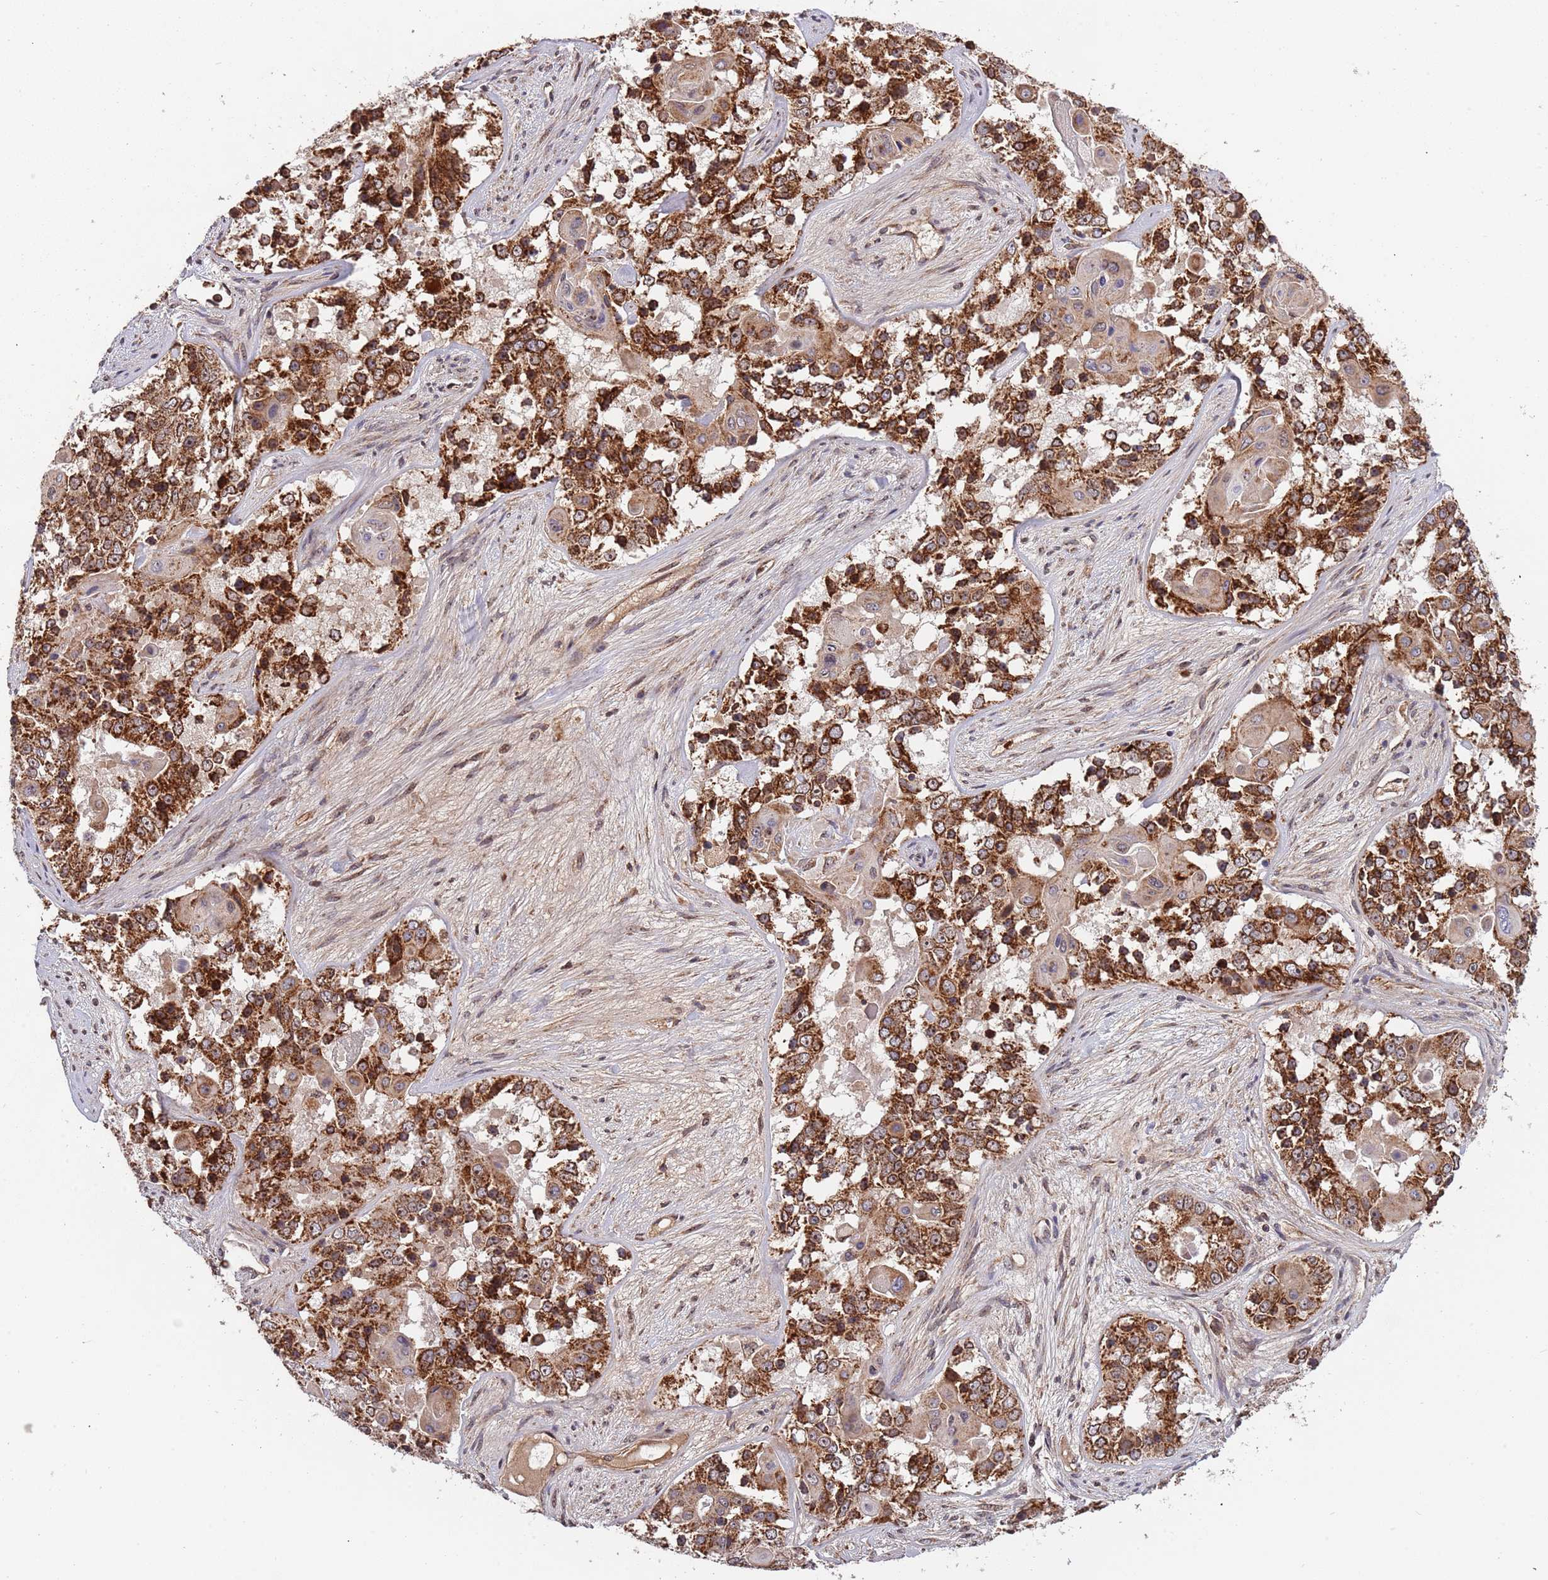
{"staining": {"intensity": "strong", "quantity": ">75%", "location": "cytoplasmic/membranous"}, "tissue": "ovarian cancer", "cell_type": "Tumor cells", "image_type": "cancer", "snomed": [{"axis": "morphology", "description": "Carcinoma, endometroid"}, {"axis": "topography", "description": "Ovary"}], "caption": "IHC micrograph of human ovarian endometroid carcinoma stained for a protein (brown), which displays high levels of strong cytoplasmic/membranous staining in about >75% of tumor cells.", "gene": "DCHS1", "patient": {"sex": "female", "age": 51}}